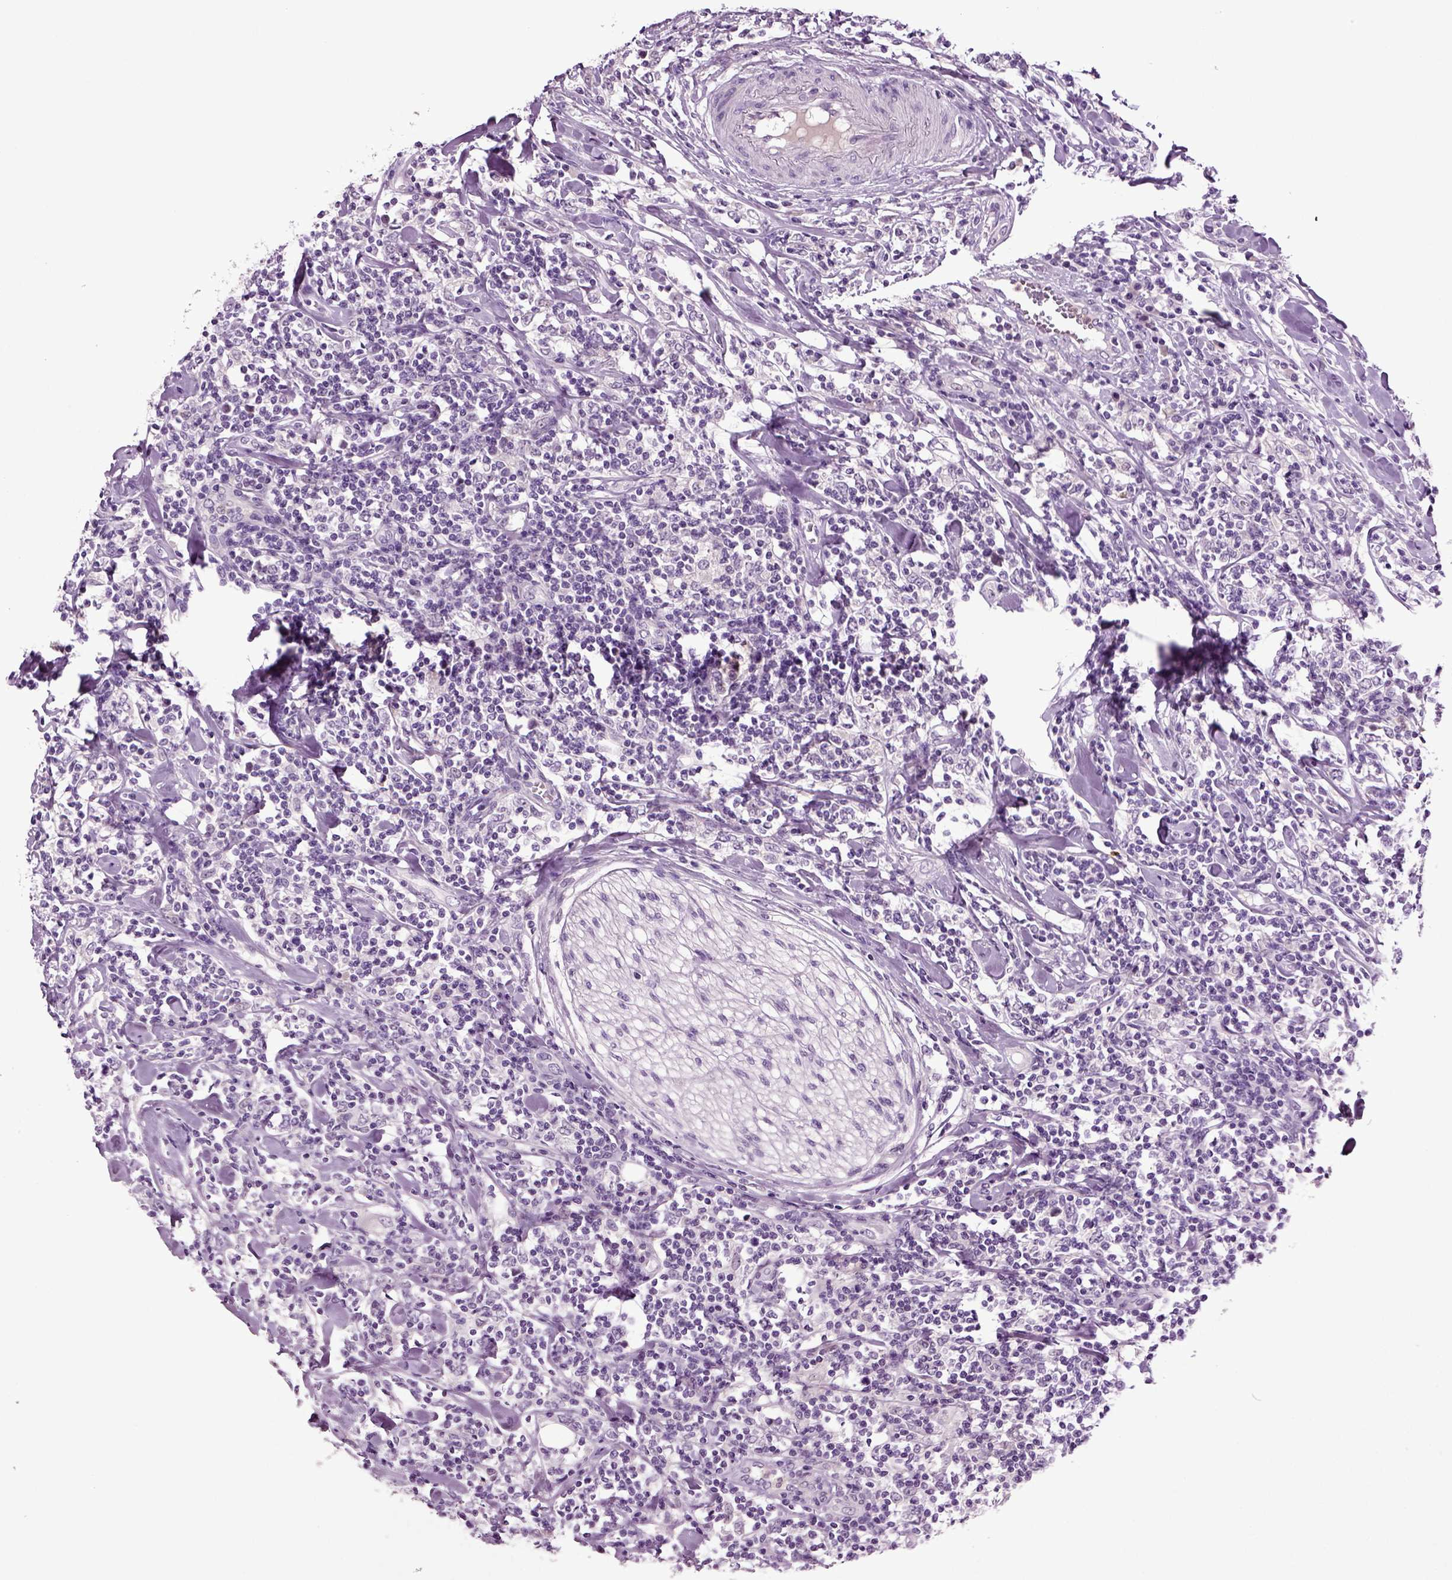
{"staining": {"intensity": "negative", "quantity": "none", "location": "none"}, "tissue": "lymphoma", "cell_type": "Tumor cells", "image_type": "cancer", "snomed": [{"axis": "morphology", "description": "Malignant lymphoma, non-Hodgkin's type, High grade"}, {"axis": "topography", "description": "Lymph node"}], "caption": "Immunohistochemical staining of human malignant lymphoma, non-Hodgkin's type (high-grade) reveals no significant staining in tumor cells.", "gene": "FGF11", "patient": {"sex": "female", "age": 84}}